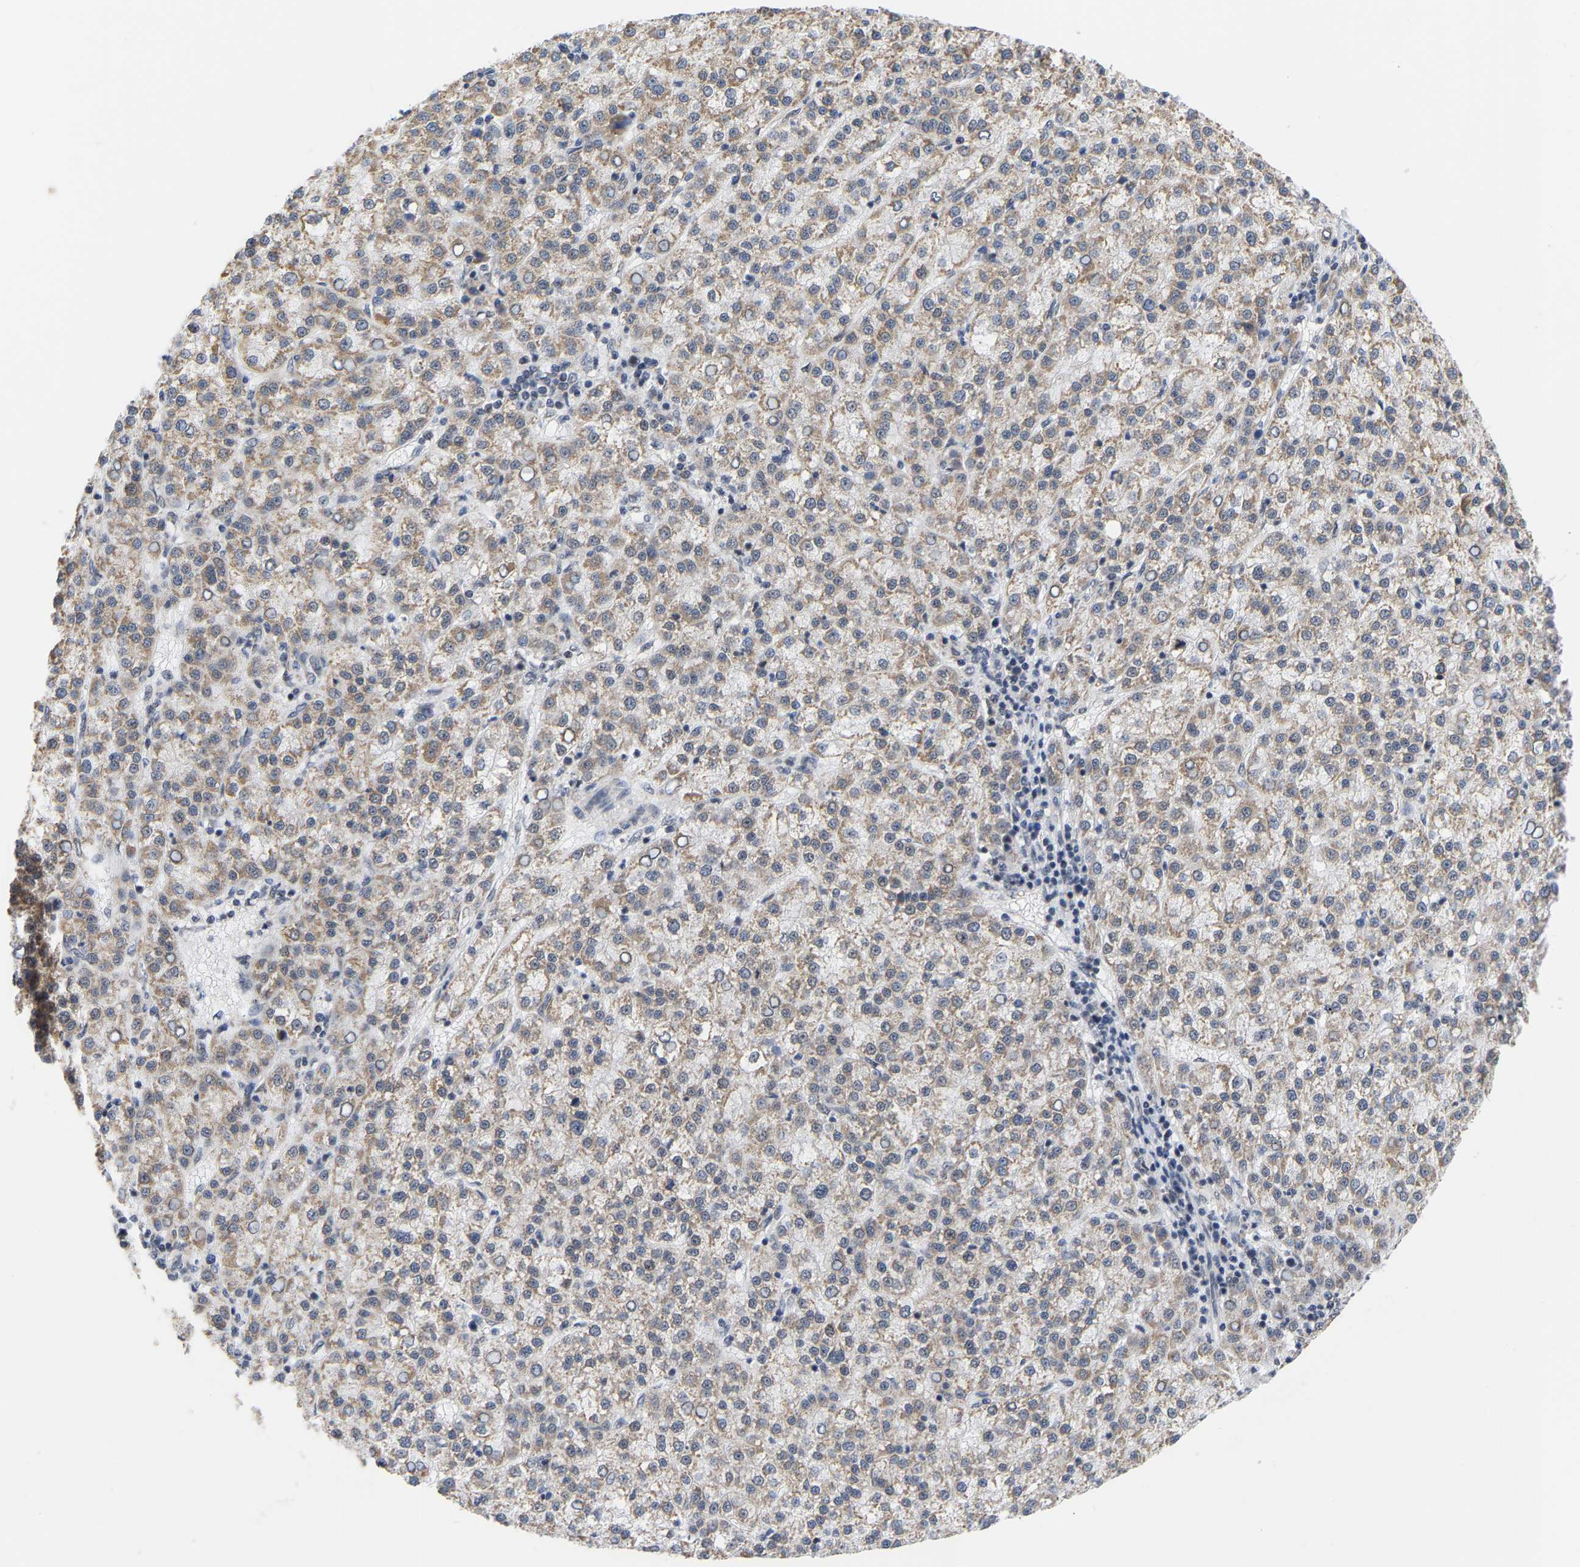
{"staining": {"intensity": "weak", "quantity": ">75%", "location": "cytoplasmic/membranous"}, "tissue": "liver cancer", "cell_type": "Tumor cells", "image_type": "cancer", "snomed": [{"axis": "morphology", "description": "Carcinoma, Hepatocellular, NOS"}, {"axis": "topography", "description": "Liver"}], "caption": "Immunohistochemical staining of liver cancer reveals weak cytoplasmic/membranous protein positivity in about >75% of tumor cells. The staining was performed using DAB to visualize the protein expression in brown, while the nuclei were stained in blue with hematoxylin (Magnification: 20x).", "gene": "PCNT", "patient": {"sex": "female", "age": 58}}